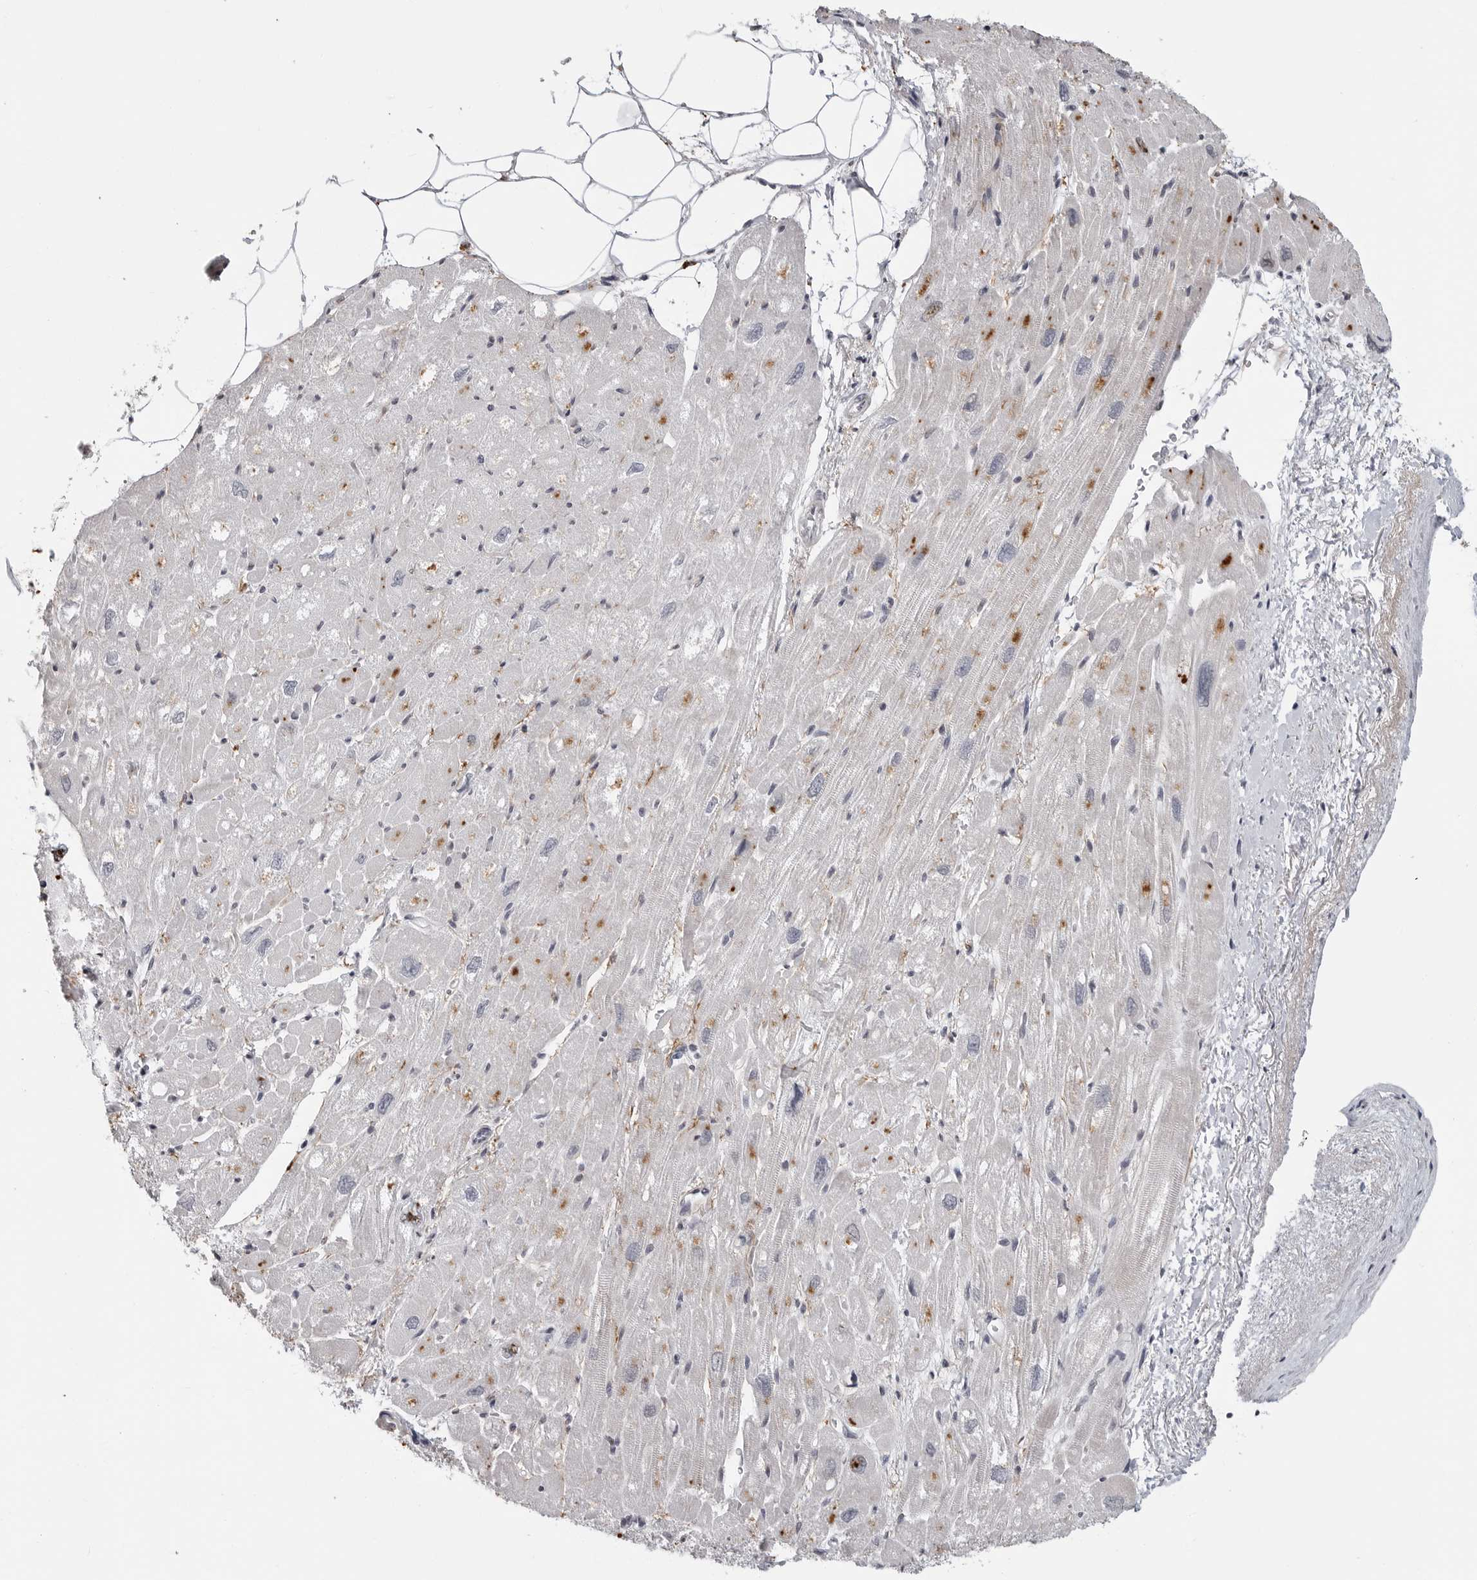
{"staining": {"intensity": "strong", "quantity": "<25%", "location": "cytoplasmic/membranous"}, "tissue": "heart muscle", "cell_type": "Cardiomyocytes", "image_type": "normal", "snomed": [{"axis": "morphology", "description": "Normal tissue, NOS"}, {"axis": "topography", "description": "Heart"}], "caption": "DAB (3,3'-diaminobenzidine) immunohistochemical staining of normal human heart muscle displays strong cytoplasmic/membranous protein staining in about <25% of cardiomyocytes. Nuclei are stained in blue.", "gene": "CXCR5", "patient": {"sex": "male", "age": 50}}